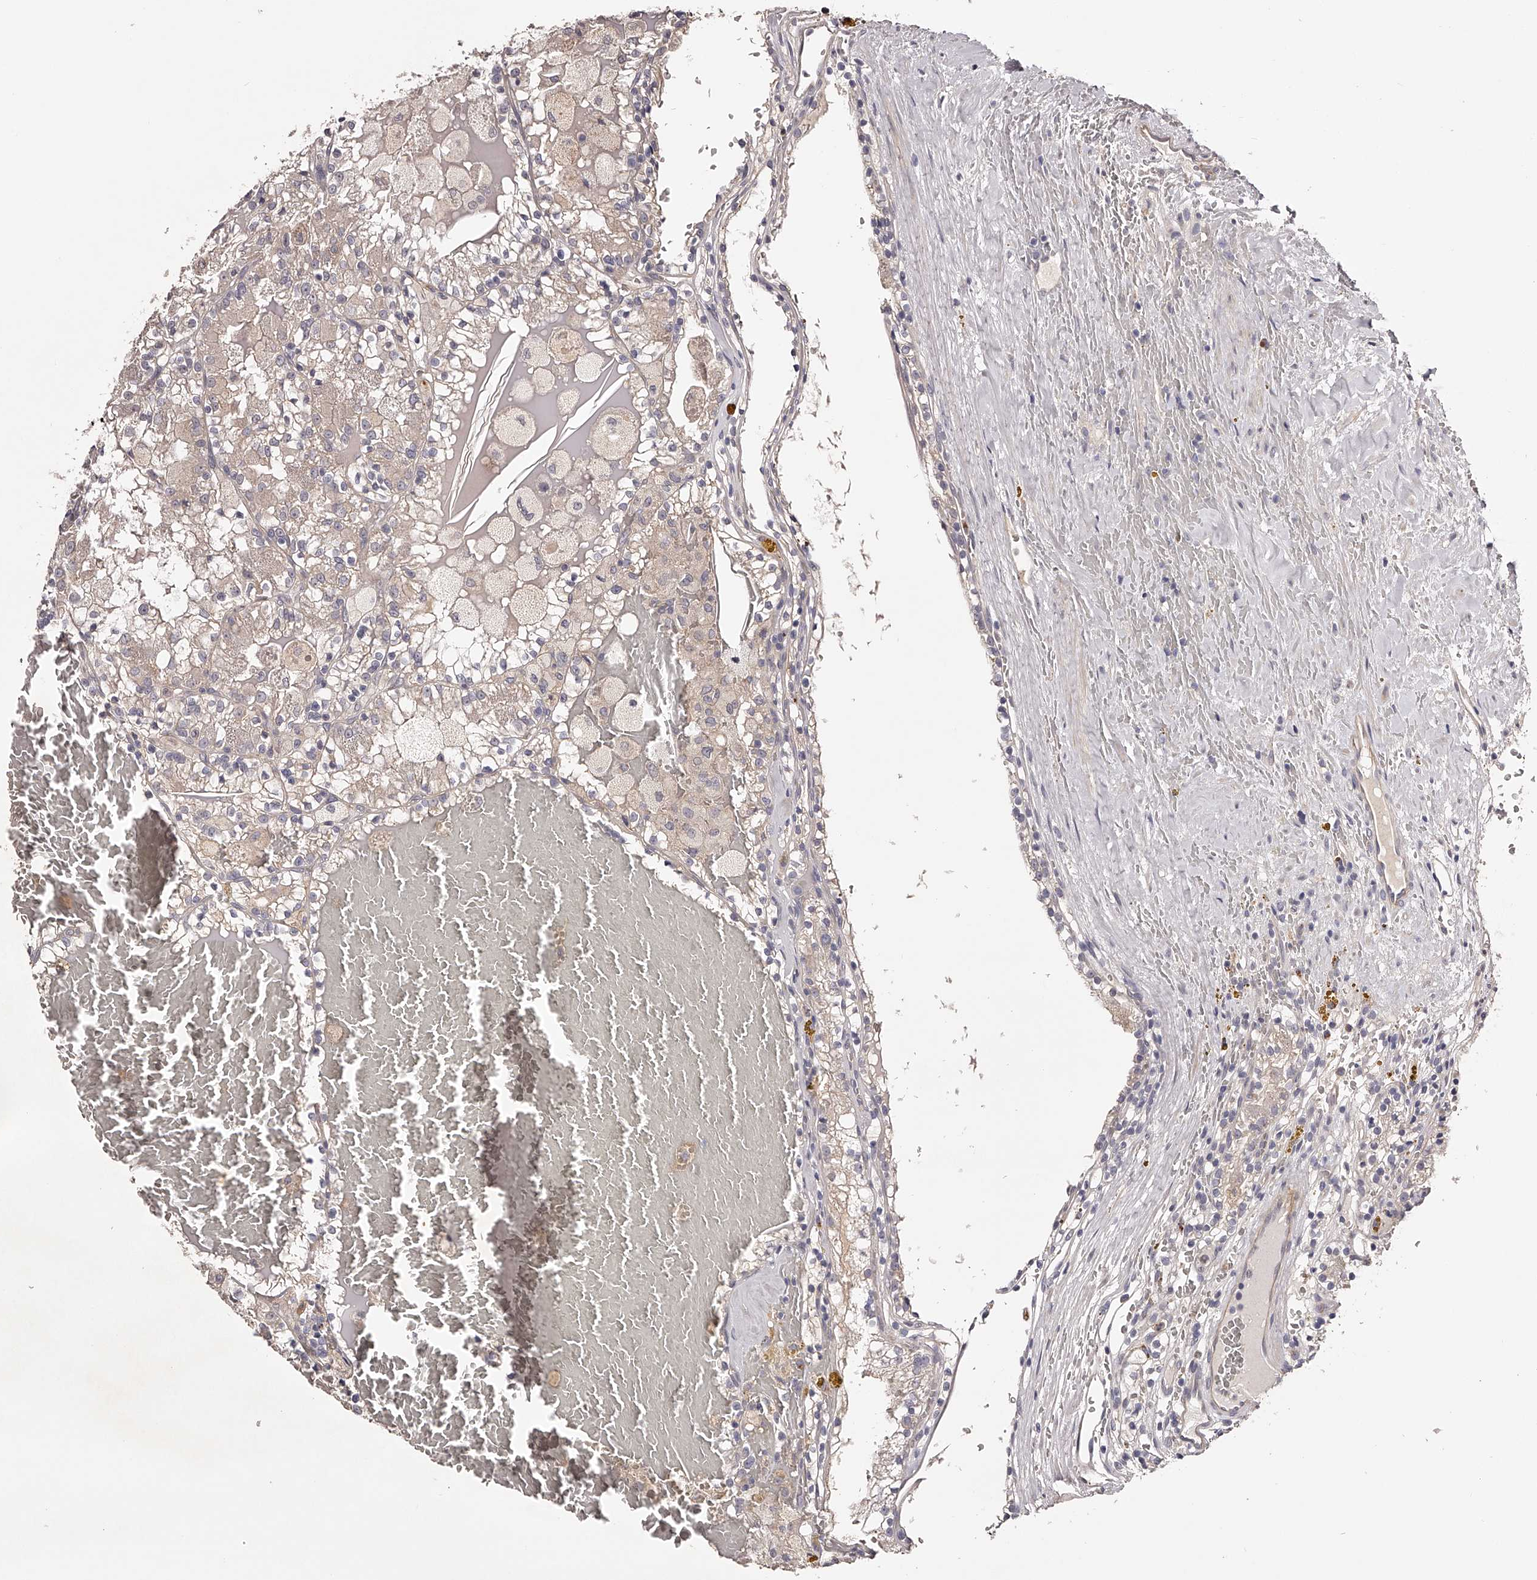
{"staining": {"intensity": "weak", "quantity": "25%-75%", "location": "cytoplasmic/membranous"}, "tissue": "renal cancer", "cell_type": "Tumor cells", "image_type": "cancer", "snomed": [{"axis": "morphology", "description": "Adenocarcinoma, NOS"}, {"axis": "topography", "description": "Kidney"}], "caption": "Protein staining reveals weak cytoplasmic/membranous staining in approximately 25%-75% of tumor cells in renal cancer (adenocarcinoma).", "gene": "ODF2L", "patient": {"sex": "female", "age": 56}}